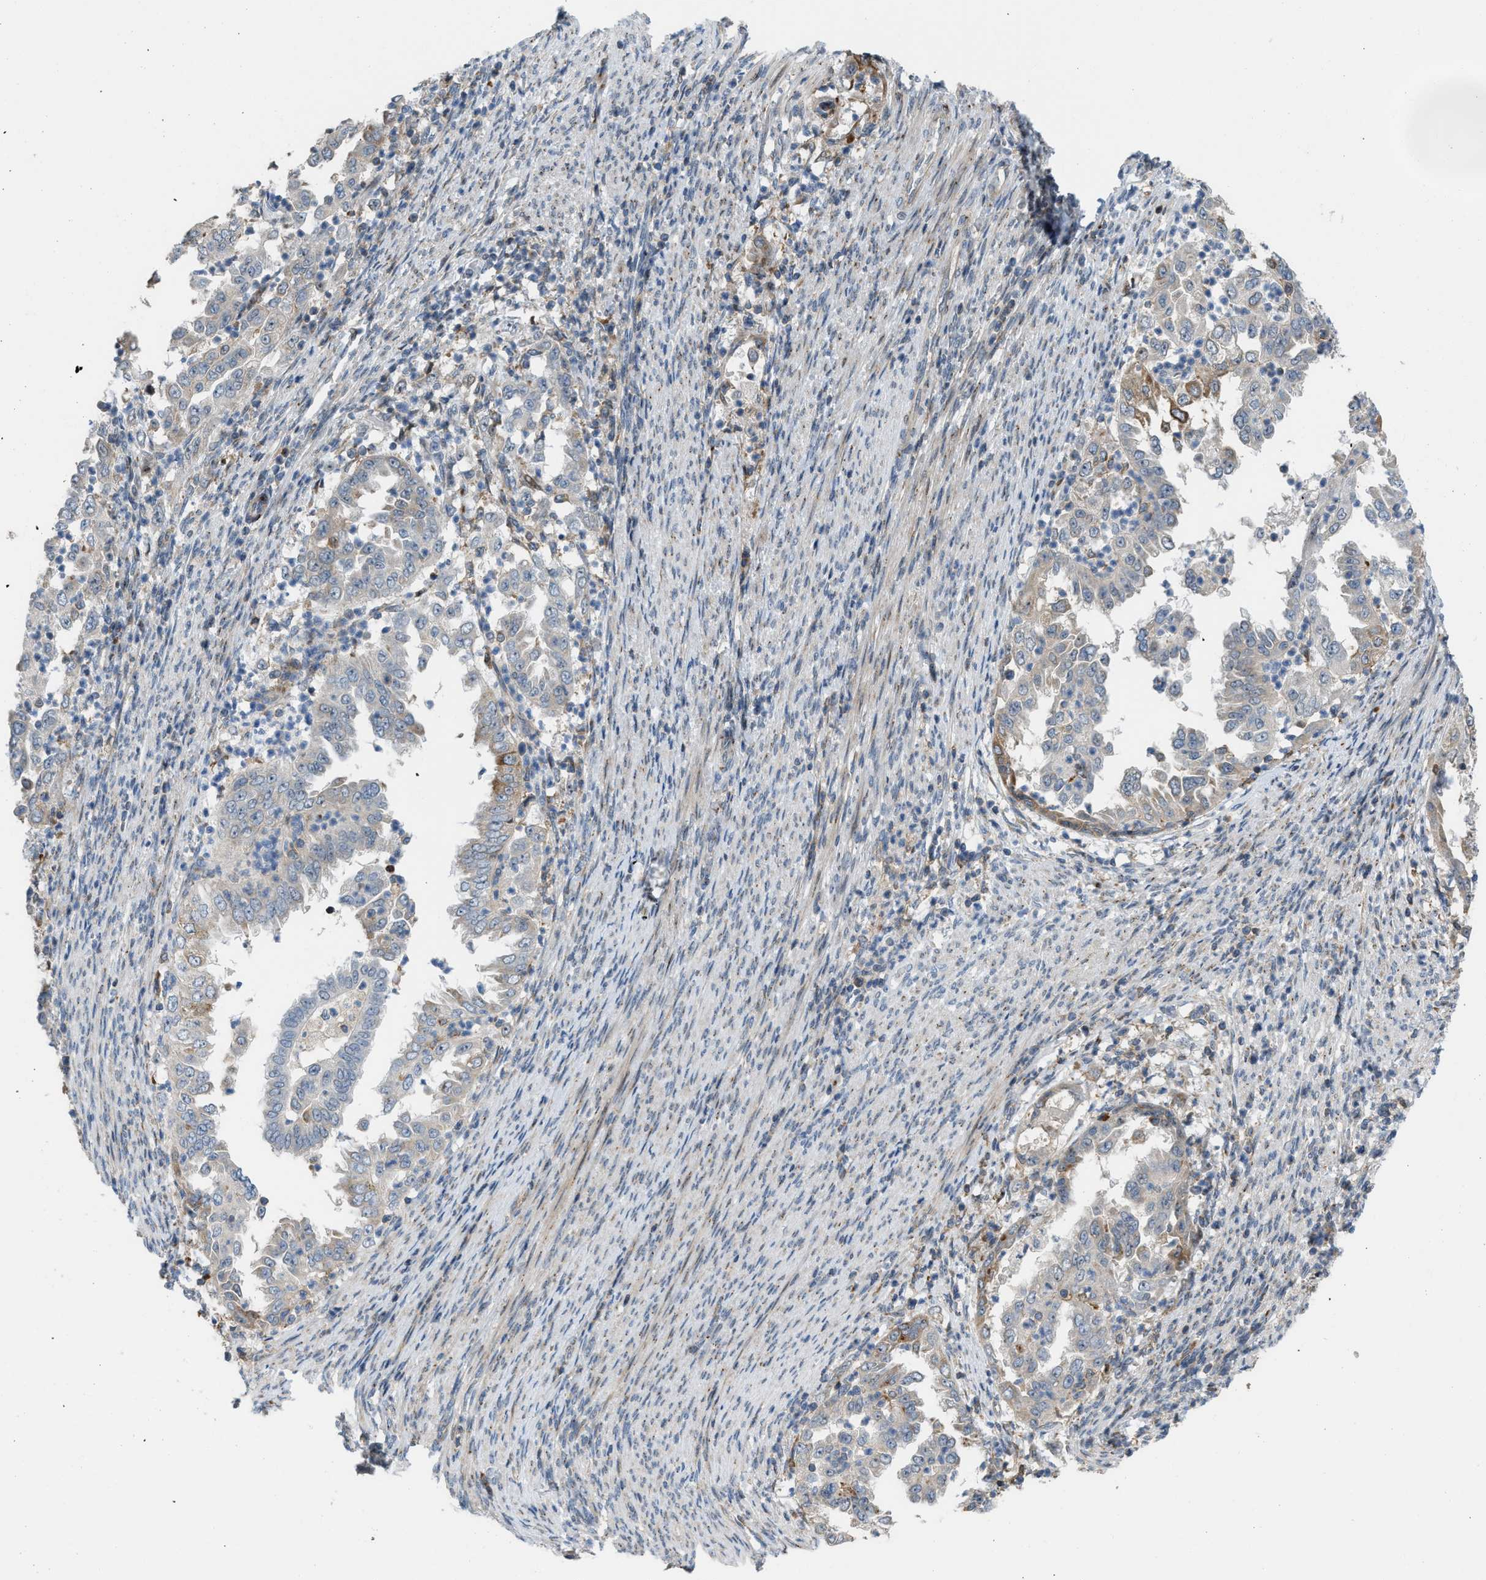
{"staining": {"intensity": "negative", "quantity": "none", "location": "none"}, "tissue": "endometrial cancer", "cell_type": "Tumor cells", "image_type": "cancer", "snomed": [{"axis": "morphology", "description": "Adenocarcinoma, NOS"}, {"axis": "topography", "description": "Endometrium"}], "caption": "Immunohistochemistry of adenocarcinoma (endometrial) reveals no staining in tumor cells.", "gene": "DIPK1A", "patient": {"sex": "female", "age": 85}}